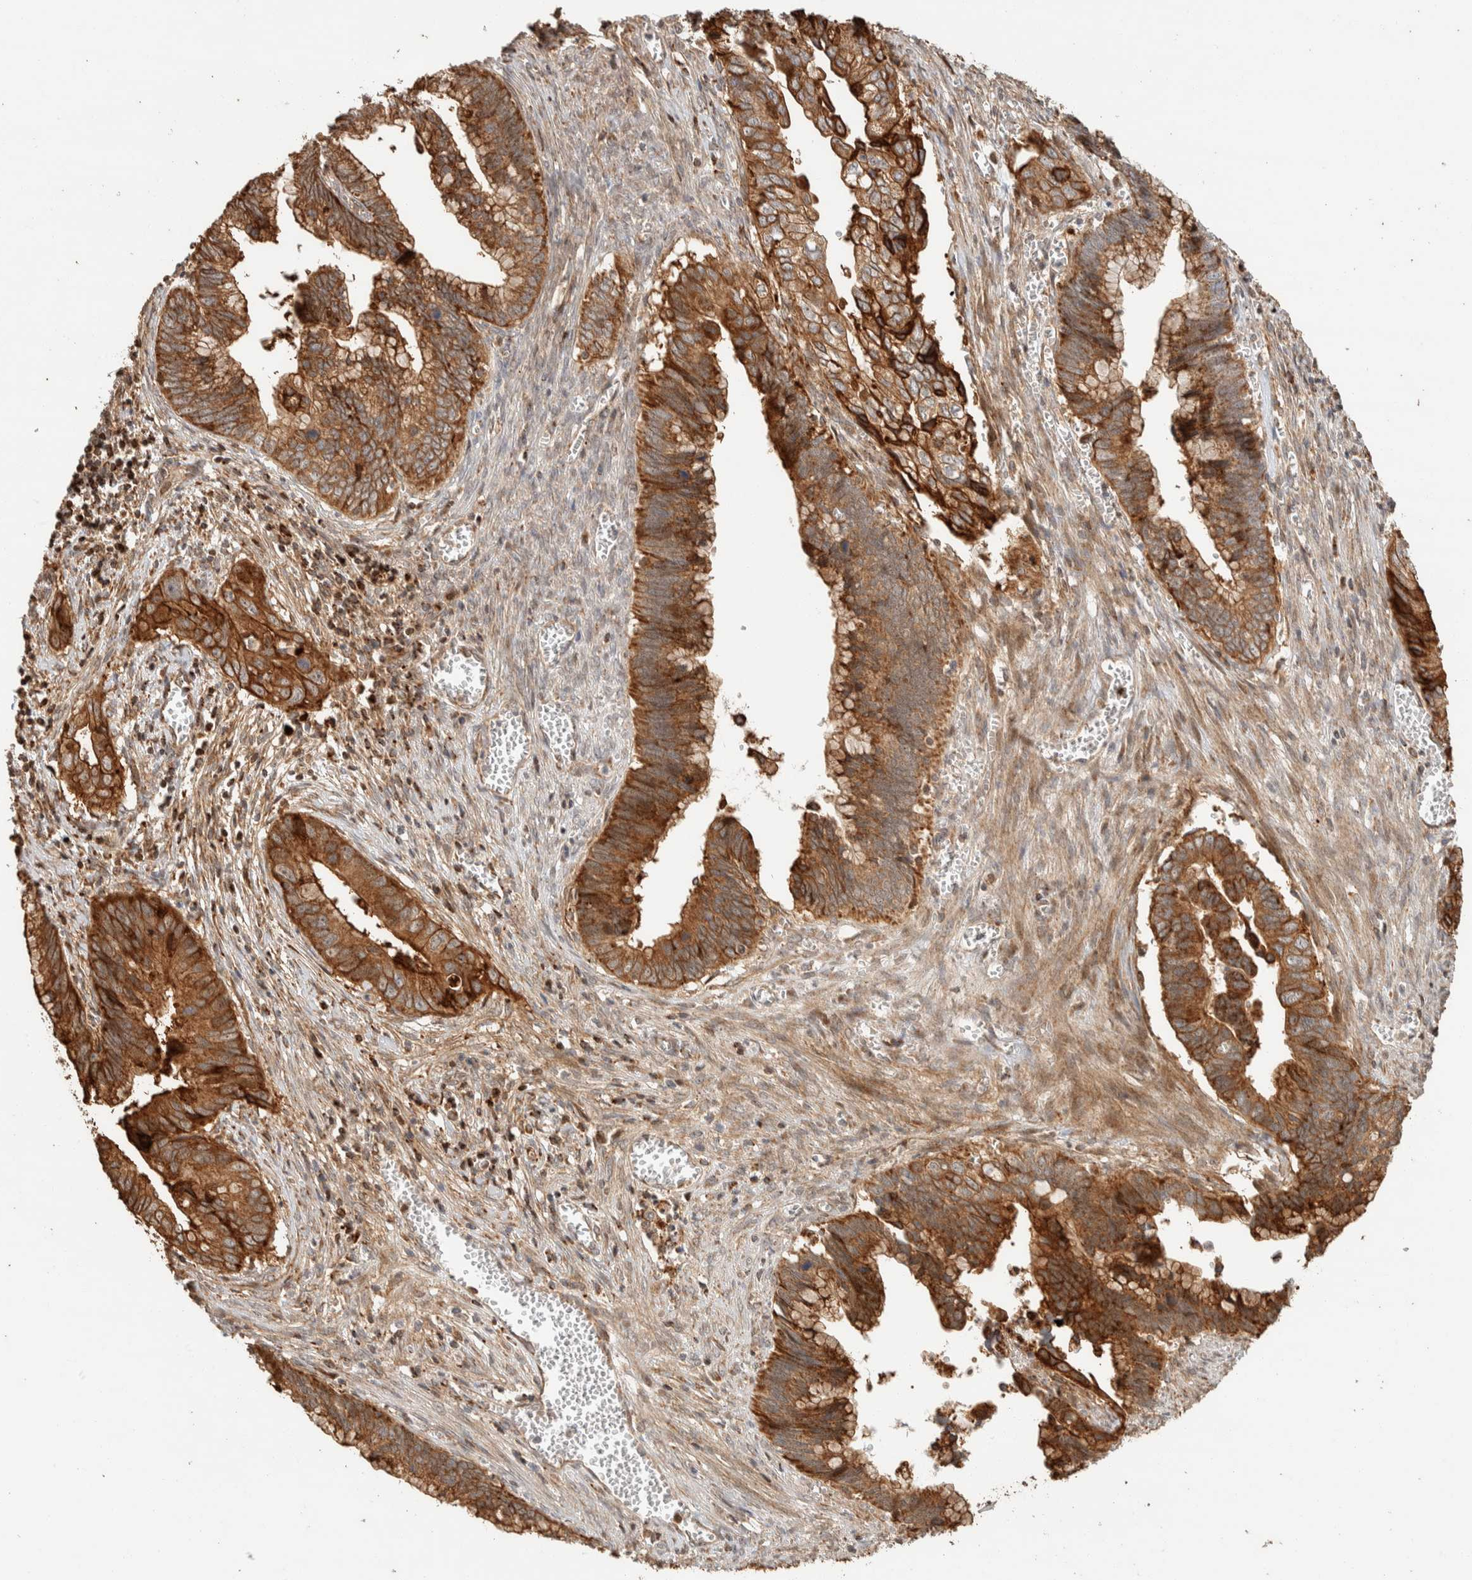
{"staining": {"intensity": "strong", "quantity": ">75%", "location": "cytoplasmic/membranous"}, "tissue": "cervical cancer", "cell_type": "Tumor cells", "image_type": "cancer", "snomed": [{"axis": "morphology", "description": "Adenocarcinoma, NOS"}, {"axis": "topography", "description": "Cervix"}], "caption": "Human cervical cancer (adenocarcinoma) stained for a protein (brown) displays strong cytoplasmic/membranous positive expression in about >75% of tumor cells.", "gene": "KIF9", "patient": {"sex": "female", "age": 44}}